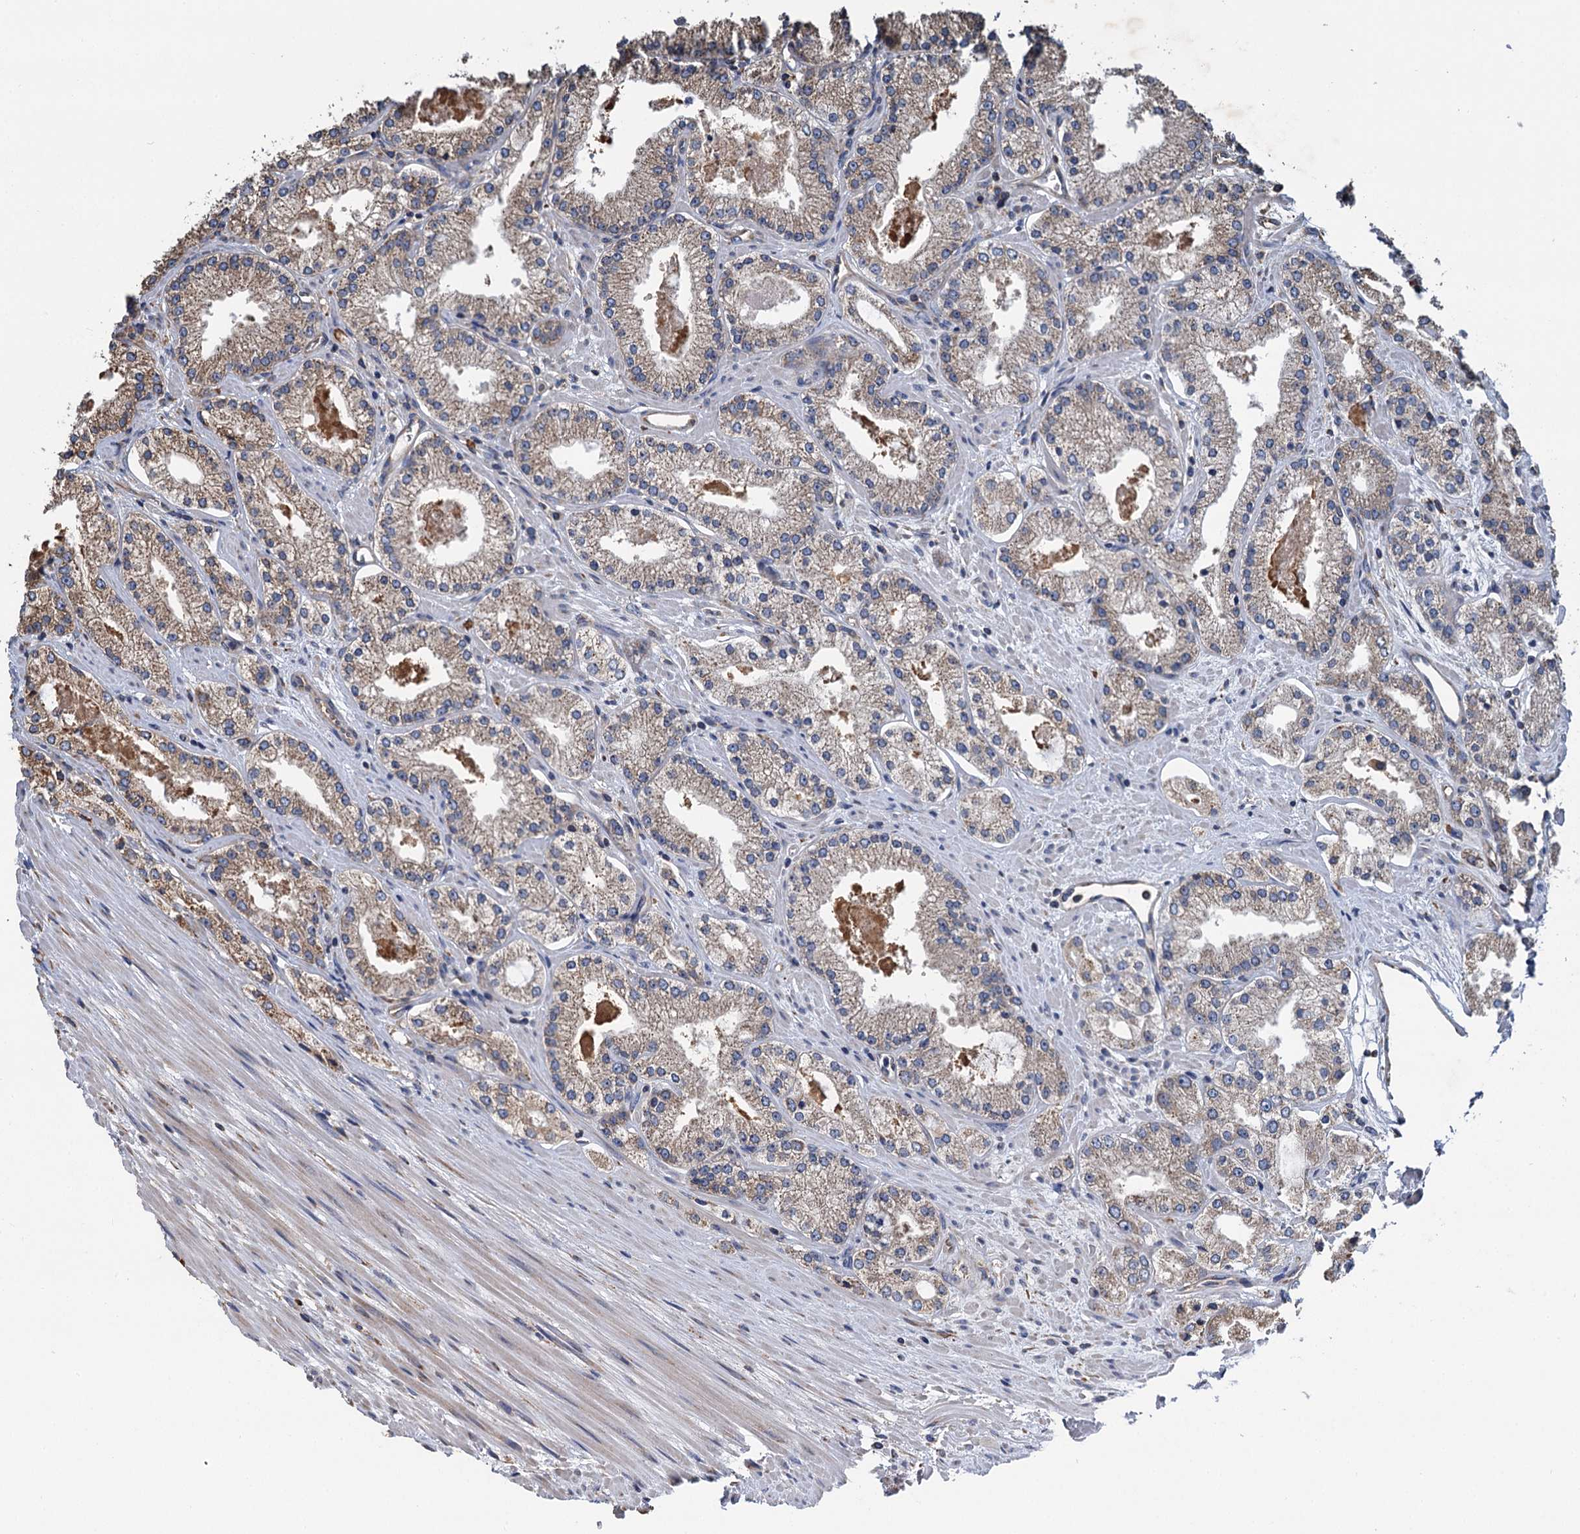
{"staining": {"intensity": "moderate", "quantity": "25%-75%", "location": "cytoplasmic/membranous"}, "tissue": "prostate cancer", "cell_type": "Tumor cells", "image_type": "cancer", "snomed": [{"axis": "morphology", "description": "Adenocarcinoma, Low grade"}, {"axis": "topography", "description": "Prostate"}], "caption": "The photomicrograph shows immunohistochemical staining of prostate cancer (adenocarcinoma (low-grade)). There is moderate cytoplasmic/membranous staining is seen in about 25%-75% of tumor cells.", "gene": "LINS1", "patient": {"sex": "male", "age": 69}}